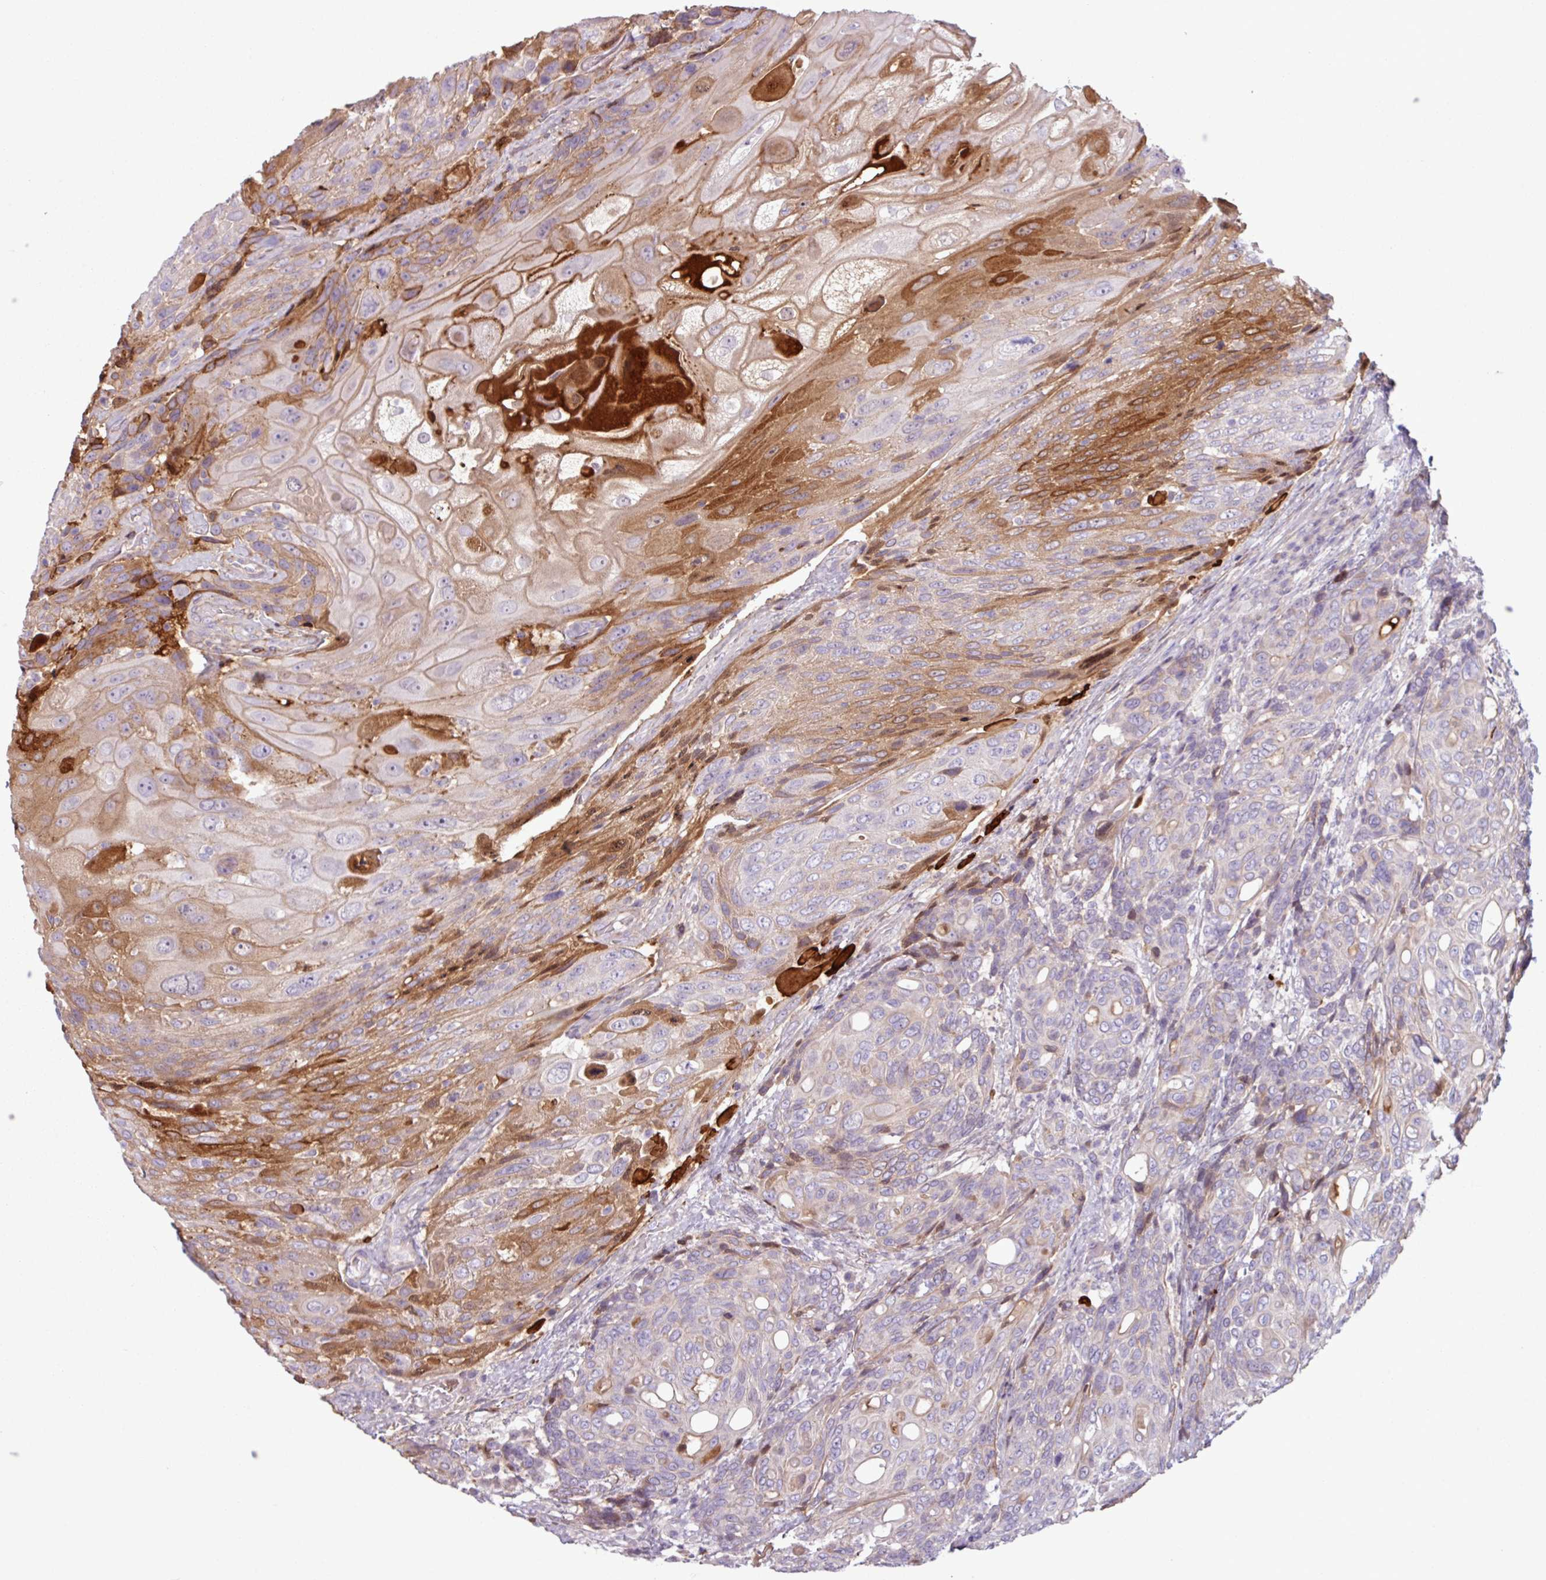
{"staining": {"intensity": "strong", "quantity": "<25%", "location": "cytoplasmic/membranous"}, "tissue": "urothelial cancer", "cell_type": "Tumor cells", "image_type": "cancer", "snomed": [{"axis": "morphology", "description": "Urothelial carcinoma, High grade"}, {"axis": "topography", "description": "Urinary bladder"}], "caption": "Immunohistochemistry (IHC) micrograph of neoplastic tissue: urothelial carcinoma (high-grade) stained using immunohistochemistry (IHC) shows medium levels of strong protein expression localized specifically in the cytoplasmic/membranous of tumor cells, appearing as a cytoplasmic/membranous brown color.", "gene": "C4B", "patient": {"sex": "female", "age": 70}}